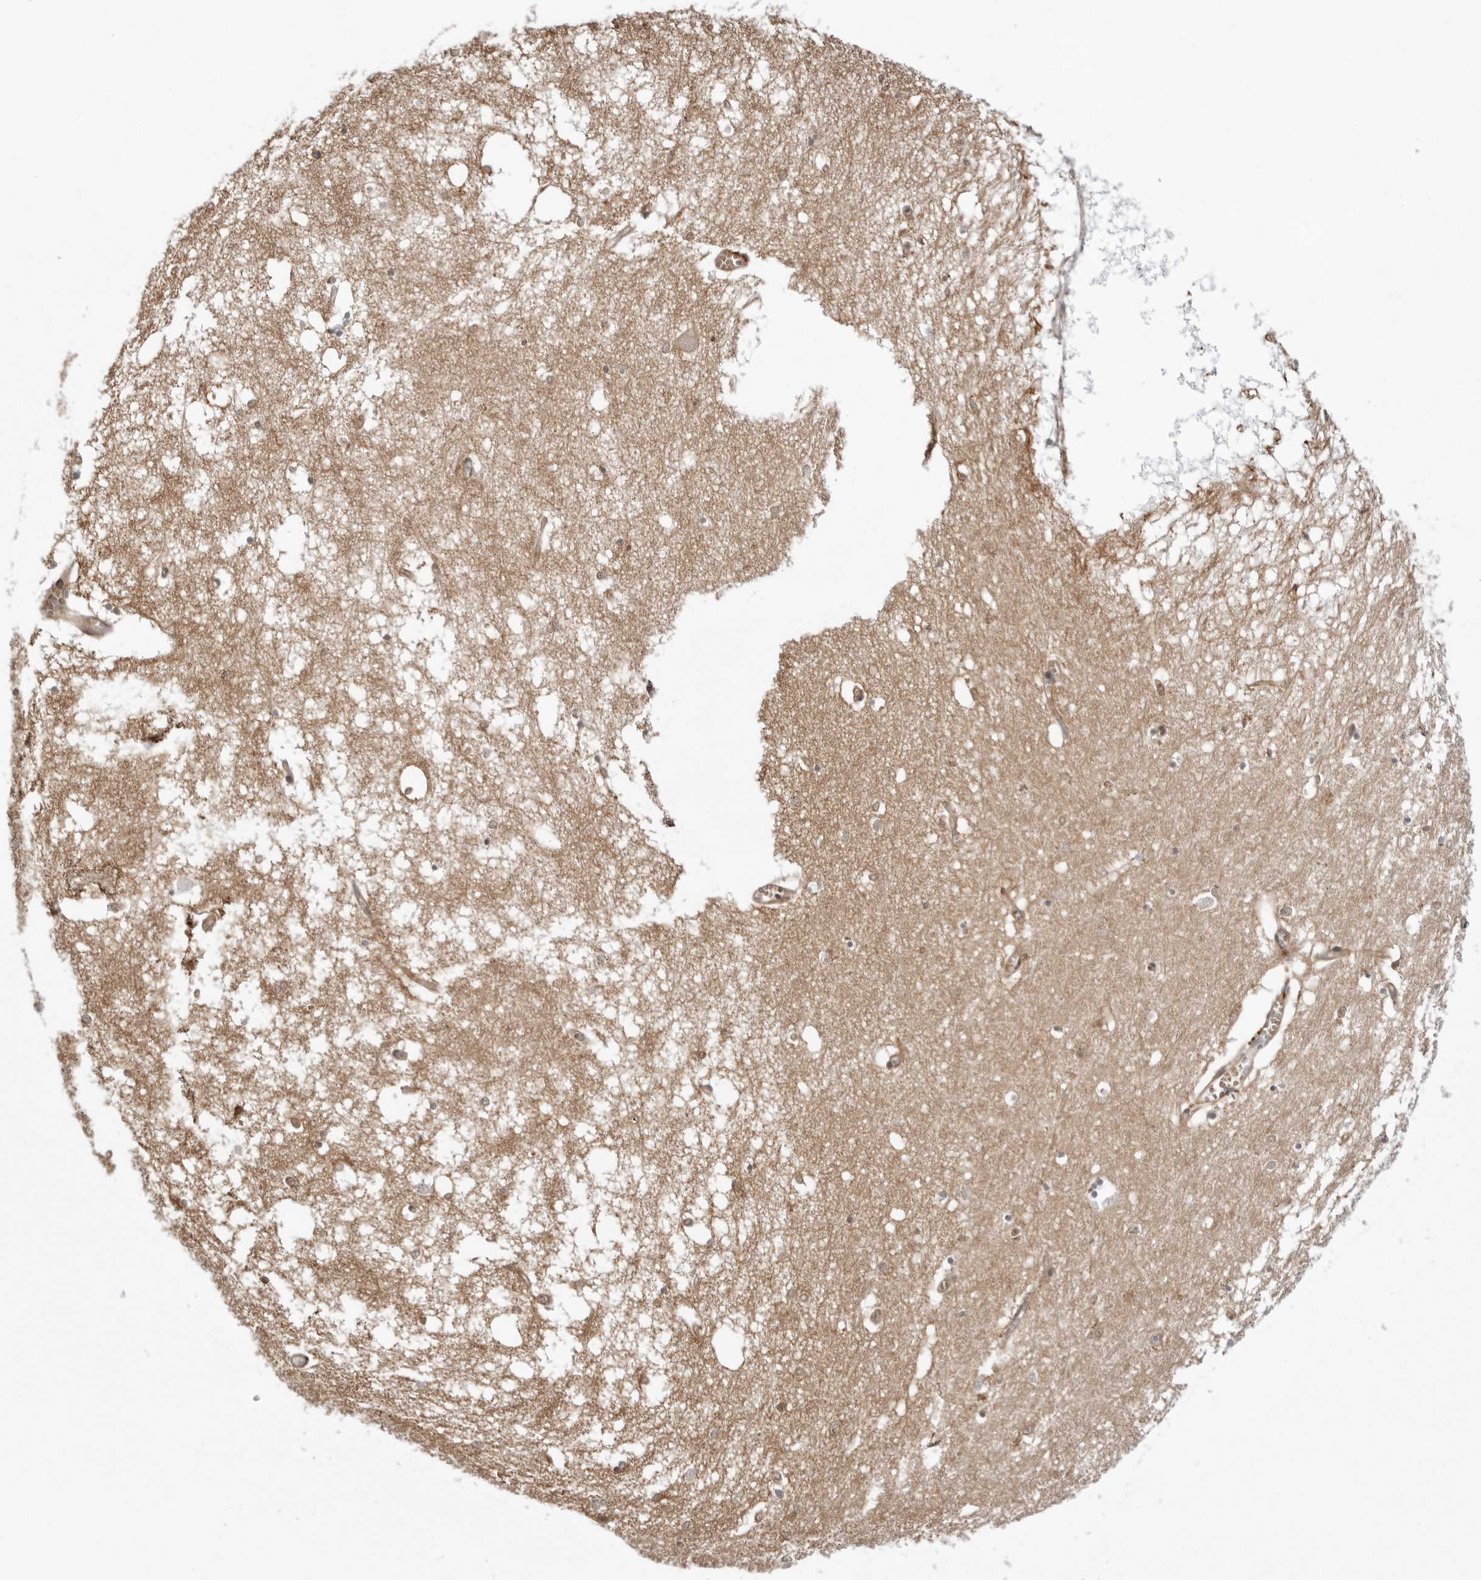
{"staining": {"intensity": "weak", "quantity": "25%-75%", "location": "cytoplasmic/membranous"}, "tissue": "hippocampus", "cell_type": "Glial cells", "image_type": "normal", "snomed": [{"axis": "morphology", "description": "Normal tissue, NOS"}, {"axis": "topography", "description": "Hippocampus"}], "caption": "An image of hippocampus stained for a protein displays weak cytoplasmic/membranous brown staining in glial cells. Immunohistochemistry (ihc) stains the protein of interest in brown and the nuclei are stained blue.", "gene": "ARL5A", "patient": {"sex": "male", "age": 70}}